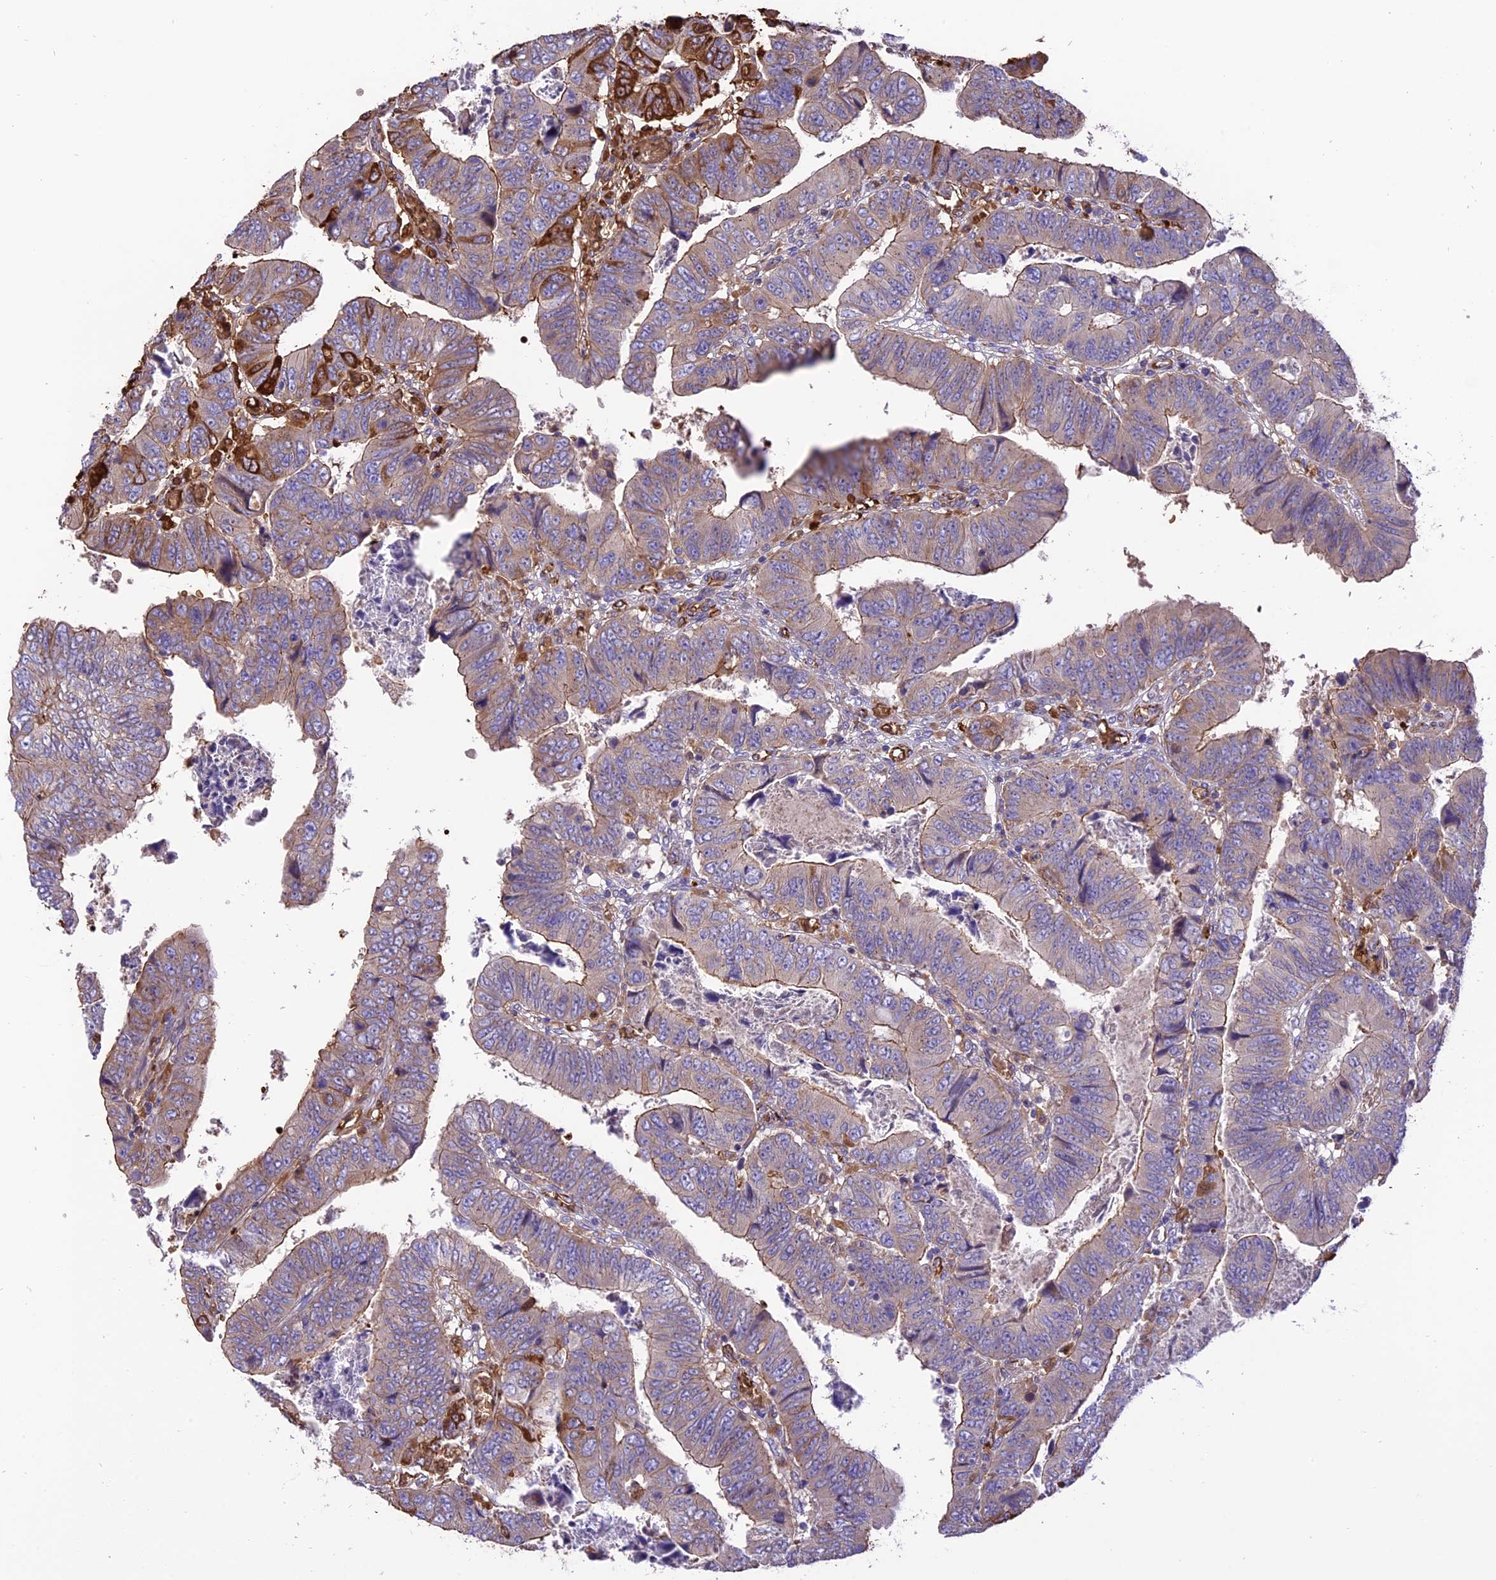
{"staining": {"intensity": "moderate", "quantity": "<25%", "location": "cytoplasmic/membranous"}, "tissue": "colorectal cancer", "cell_type": "Tumor cells", "image_type": "cancer", "snomed": [{"axis": "morphology", "description": "Normal tissue, NOS"}, {"axis": "morphology", "description": "Adenocarcinoma, NOS"}, {"axis": "topography", "description": "Rectum"}], "caption": "Immunohistochemical staining of adenocarcinoma (colorectal) demonstrates moderate cytoplasmic/membranous protein staining in approximately <25% of tumor cells.", "gene": "TTC4", "patient": {"sex": "female", "age": 65}}